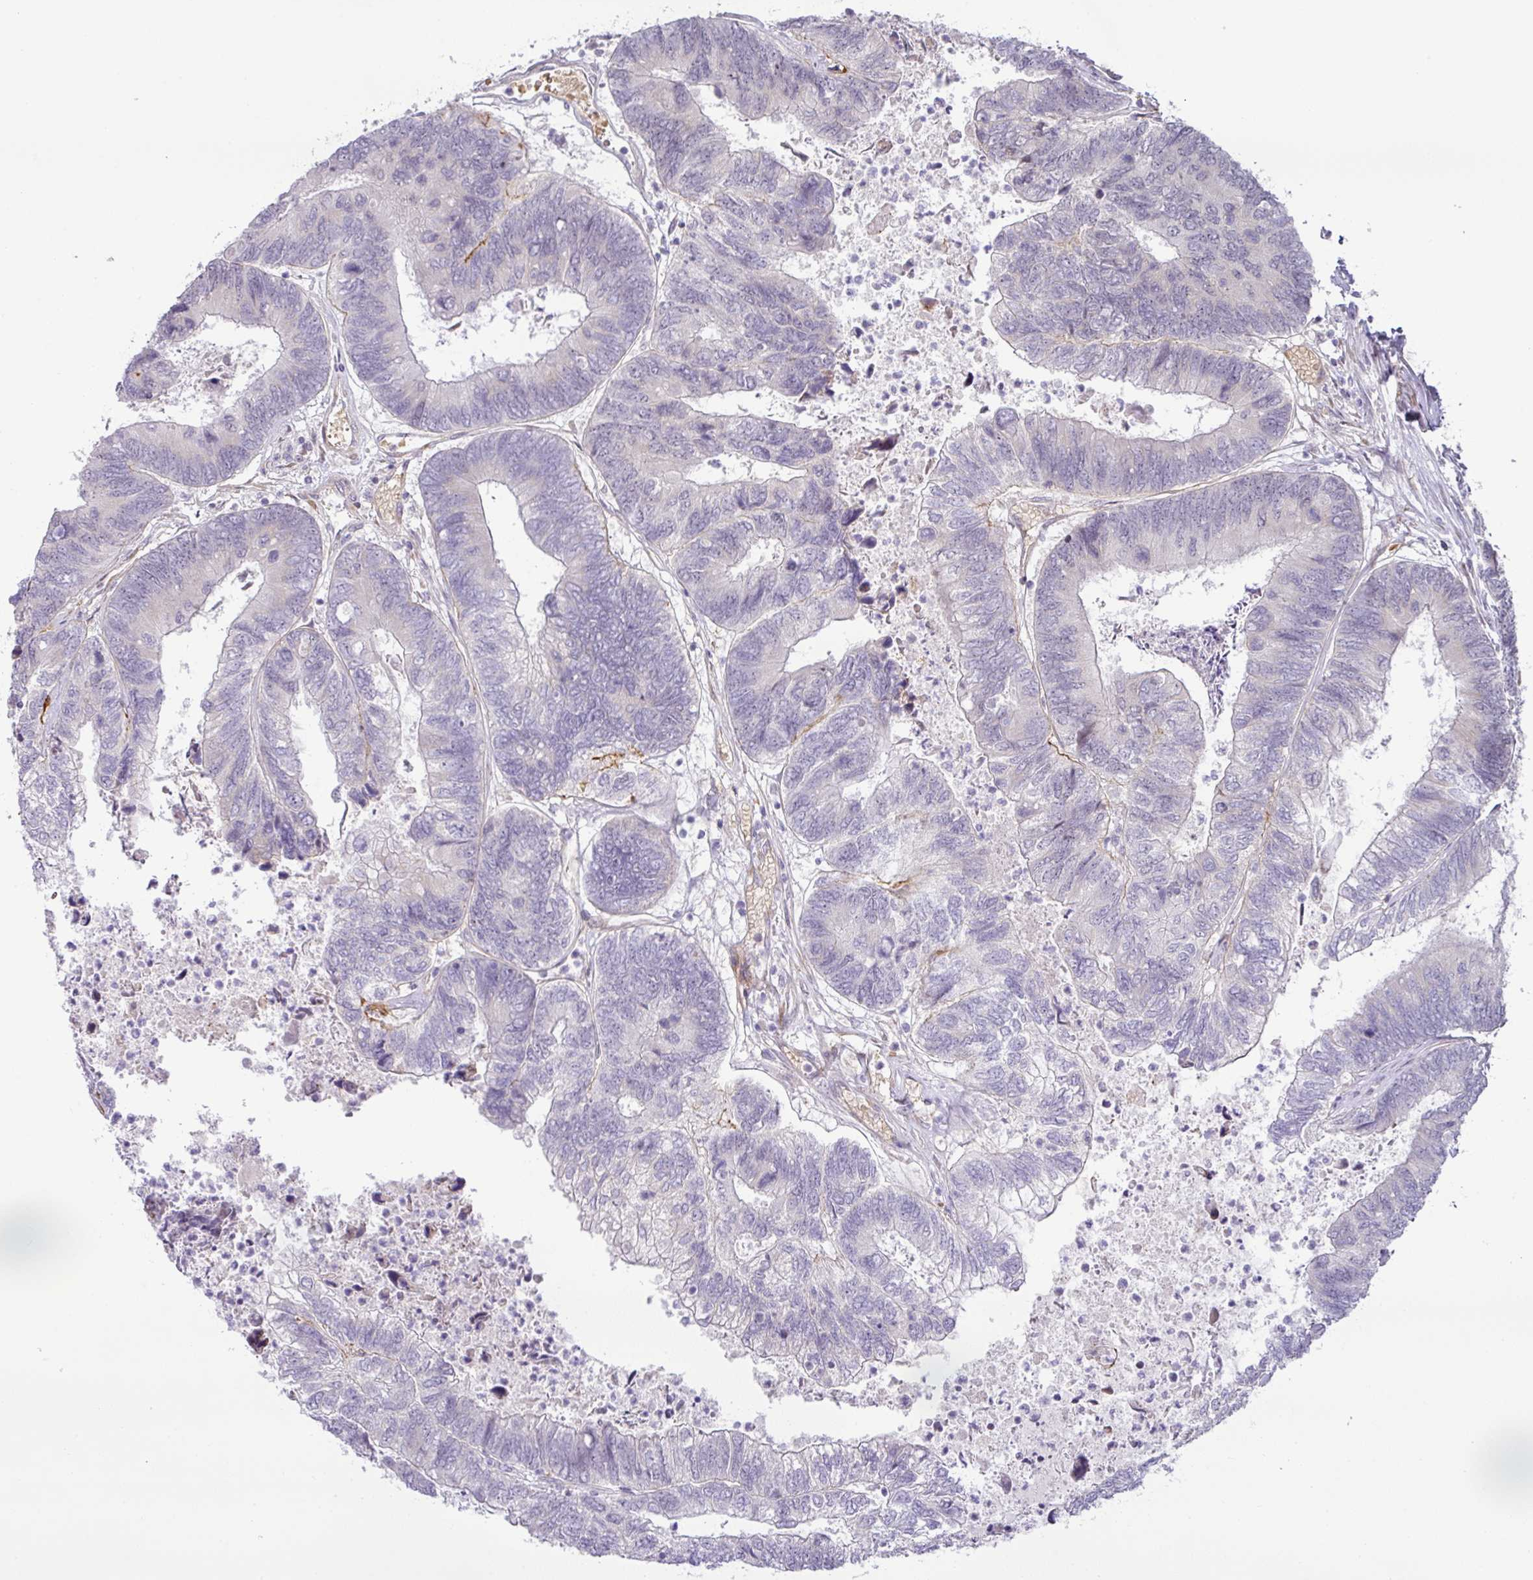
{"staining": {"intensity": "negative", "quantity": "none", "location": "none"}, "tissue": "colorectal cancer", "cell_type": "Tumor cells", "image_type": "cancer", "snomed": [{"axis": "morphology", "description": "Adenocarcinoma, NOS"}, {"axis": "topography", "description": "Colon"}], "caption": "Immunohistochemistry photomicrograph of human colorectal adenocarcinoma stained for a protein (brown), which demonstrates no staining in tumor cells. Brightfield microscopy of immunohistochemistry stained with DAB (3,3'-diaminobenzidine) (brown) and hematoxylin (blue), captured at high magnification.", "gene": "PARP2", "patient": {"sex": "female", "age": 67}}